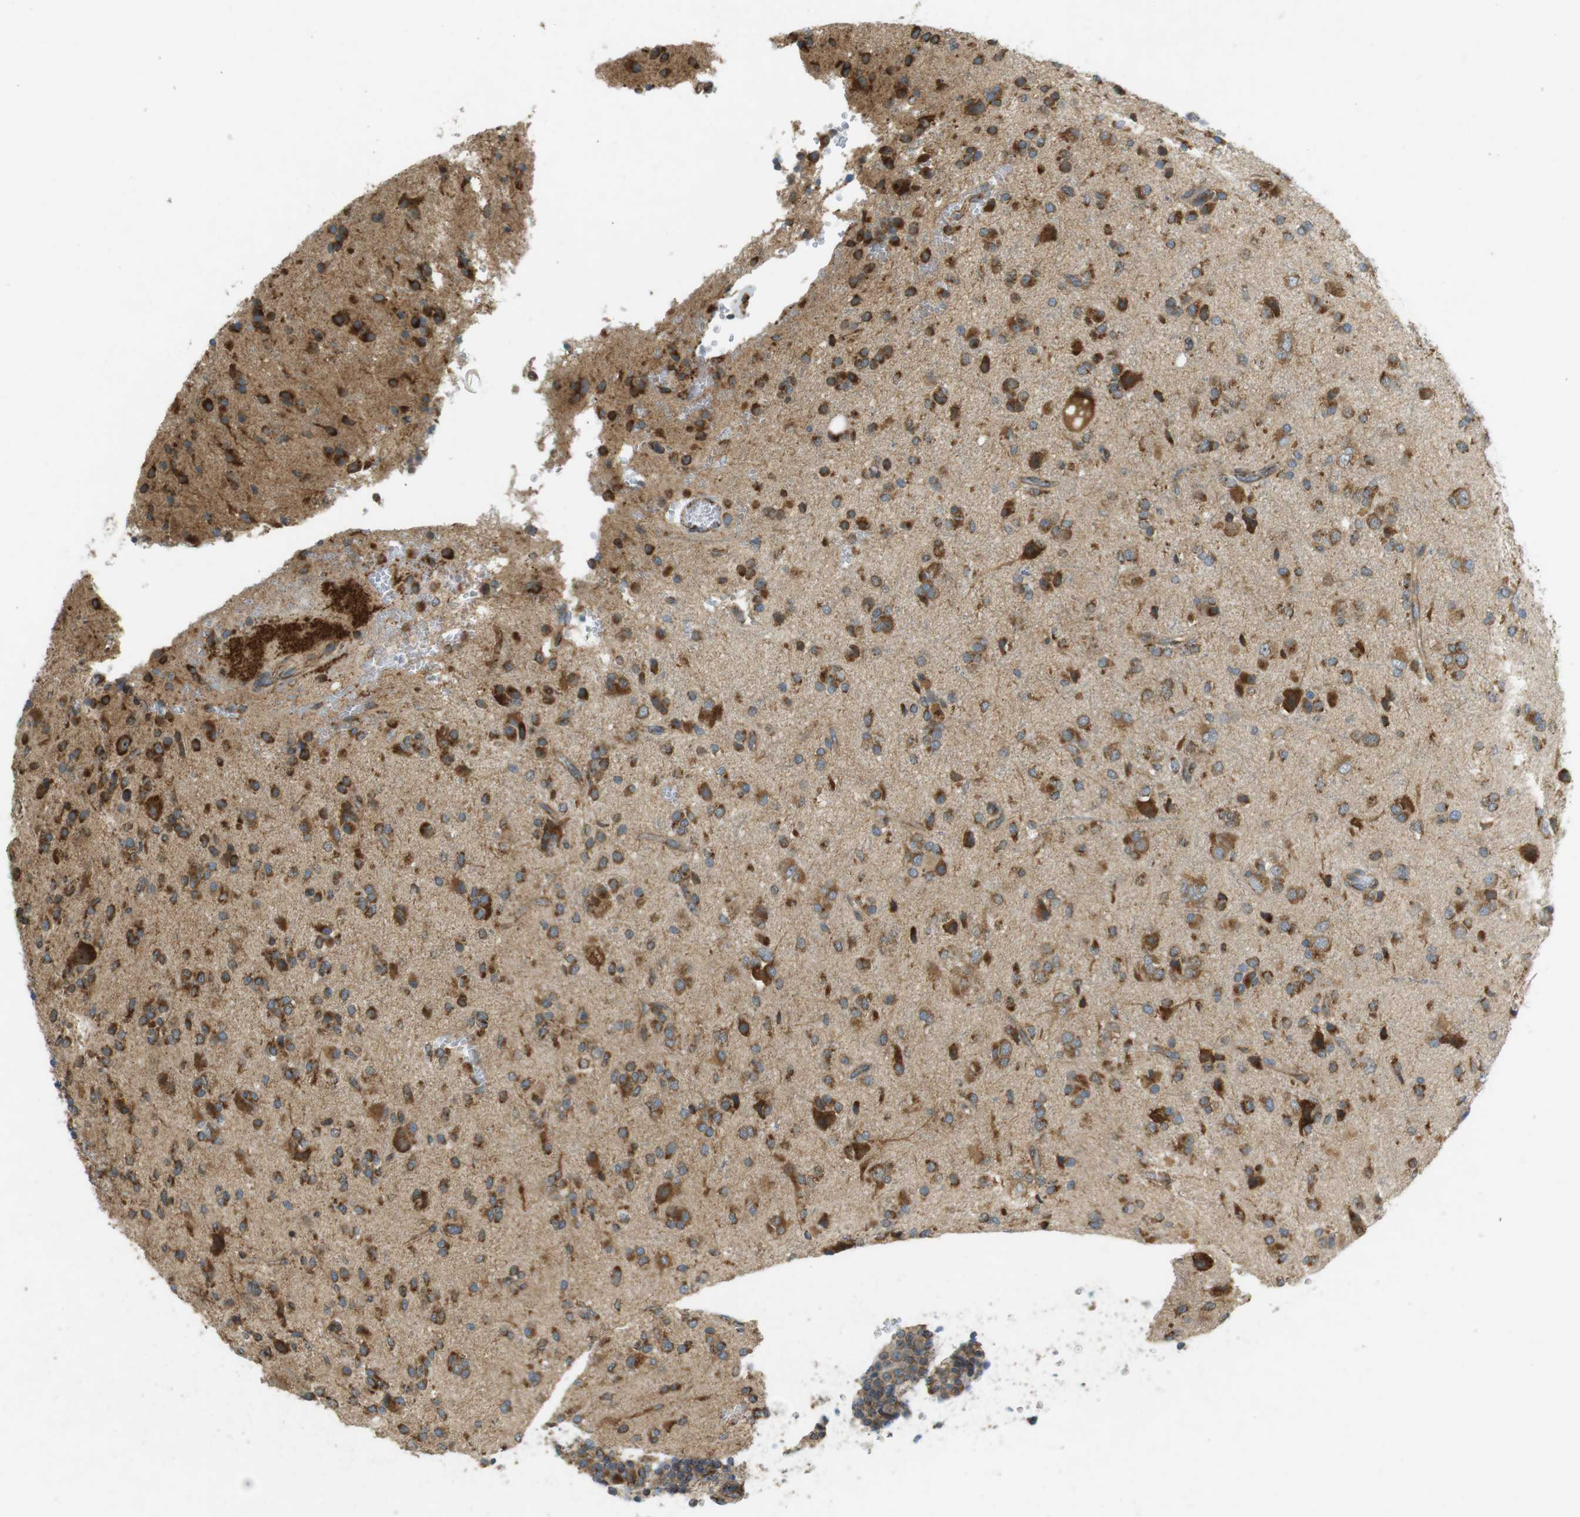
{"staining": {"intensity": "moderate", "quantity": ">75%", "location": "cytoplasmic/membranous"}, "tissue": "glioma", "cell_type": "Tumor cells", "image_type": "cancer", "snomed": [{"axis": "morphology", "description": "Glioma, malignant, High grade"}, {"axis": "topography", "description": "Brain"}], "caption": "This photomicrograph reveals immunohistochemistry staining of human glioma, with medium moderate cytoplasmic/membranous staining in about >75% of tumor cells.", "gene": "SLC41A1", "patient": {"sex": "male", "age": 47}}